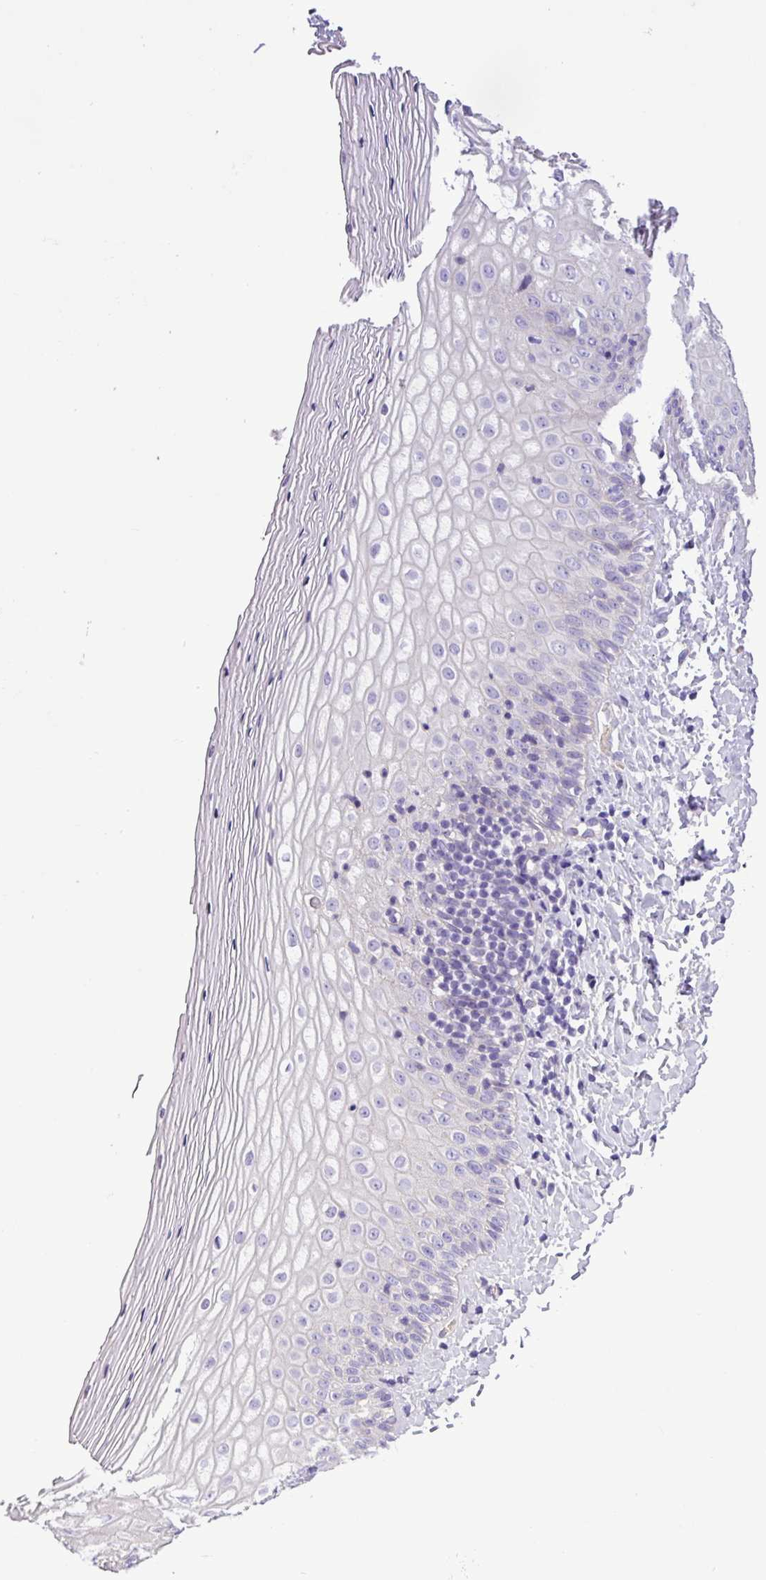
{"staining": {"intensity": "negative", "quantity": "none", "location": "none"}, "tissue": "vagina", "cell_type": "Squamous epithelial cells", "image_type": "normal", "snomed": [{"axis": "morphology", "description": "Normal tissue, NOS"}, {"axis": "topography", "description": "Vagina"}], "caption": "The histopathology image displays no significant staining in squamous epithelial cells of vagina.", "gene": "C11orf91", "patient": {"sex": "female", "age": 65}}